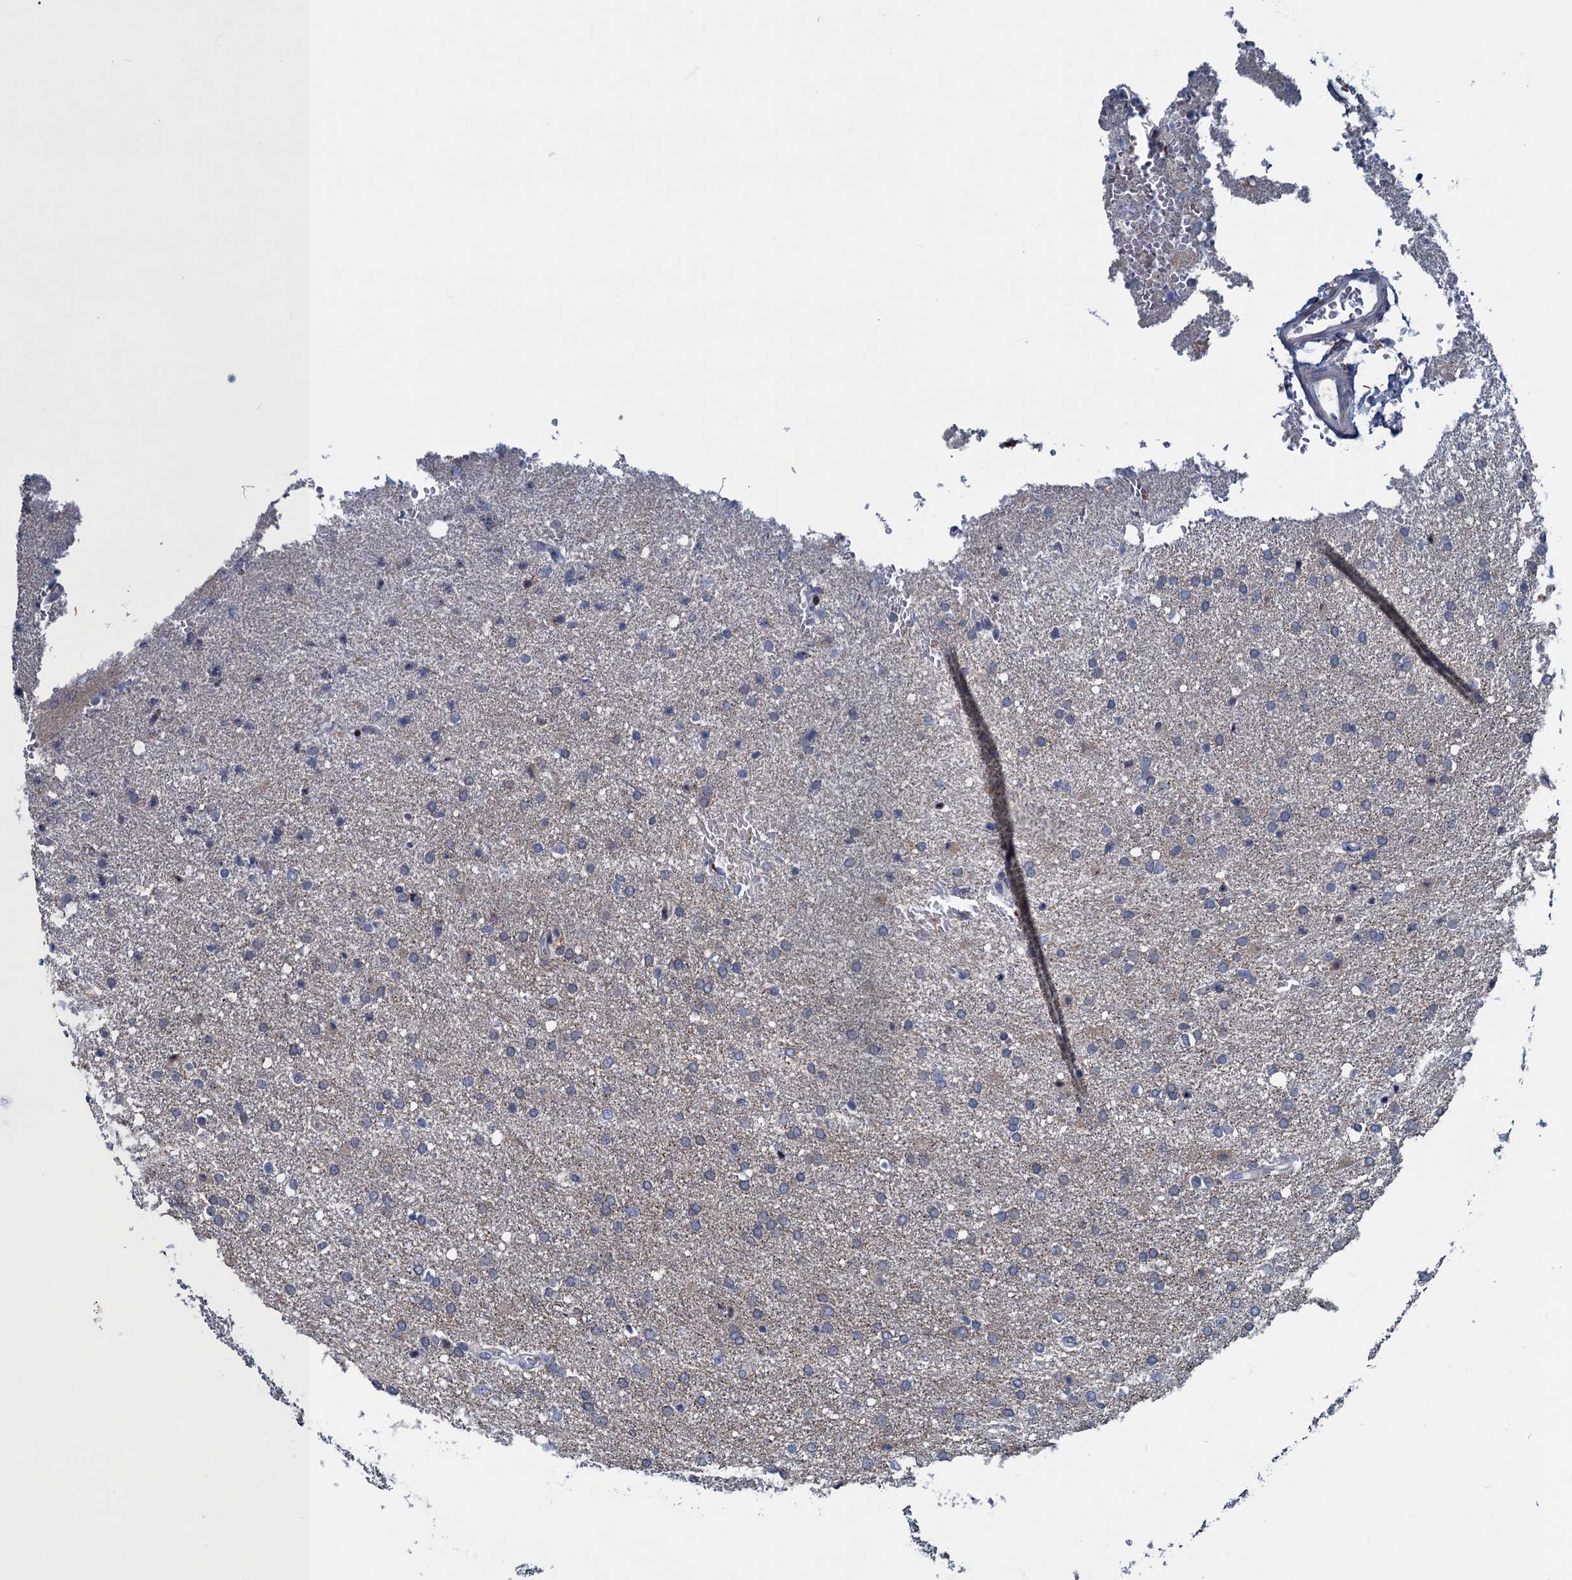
{"staining": {"intensity": "negative", "quantity": "none", "location": "none"}, "tissue": "glioma", "cell_type": "Tumor cells", "image_type": "cancer", "snomed": [{"axis": "morphology", "description": "Glioma, malignant, High grade"}, {"axis": "topography", "description": "Brain"}], "caption": "Glioma was stained to show a protein in brown. There is no significant staining in tumor cells.", "gene": "ATOSA", "patient": {"sex": "male", "age": 72}}